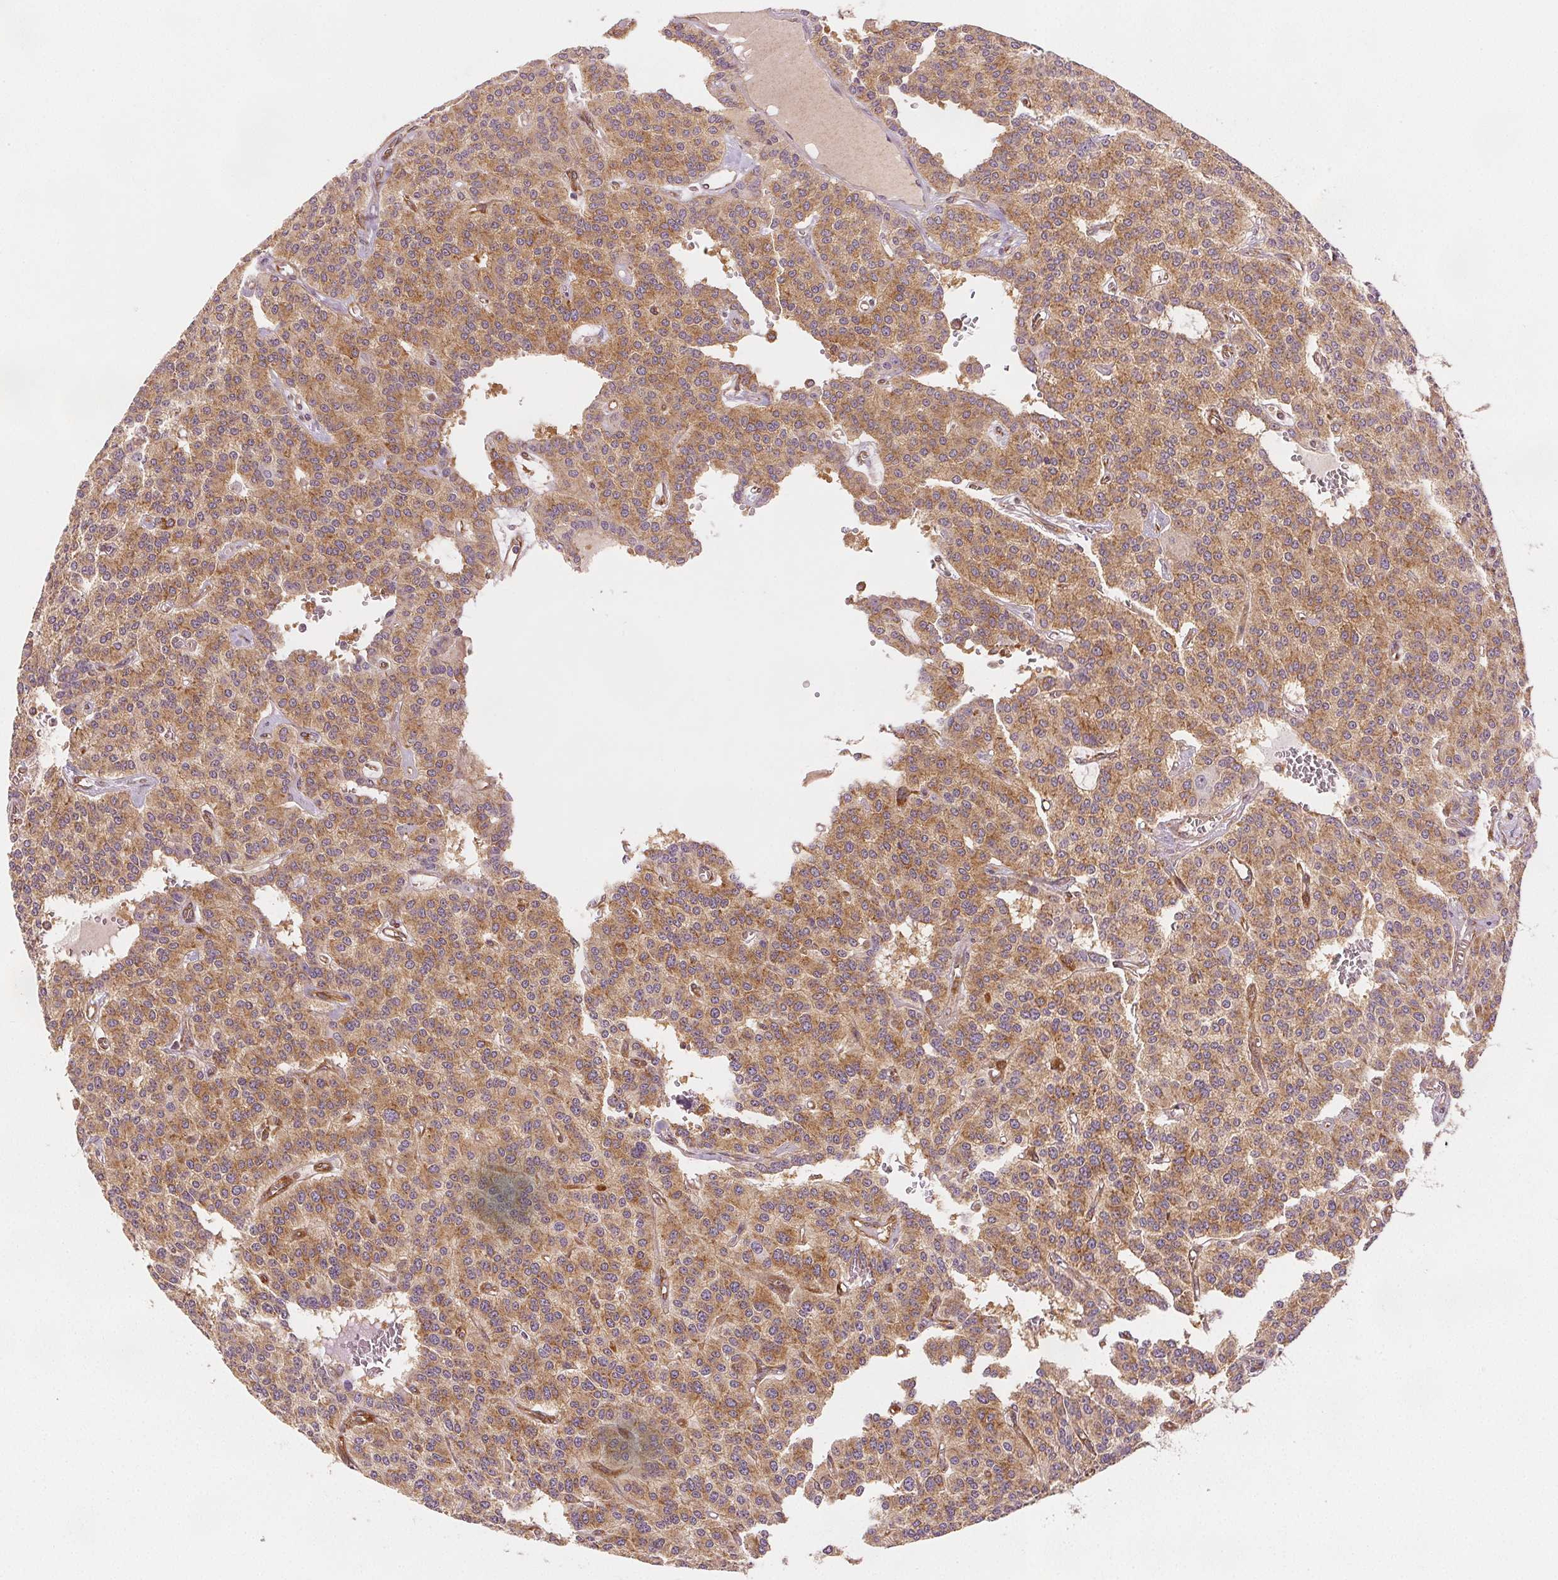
{"staining": {"intensity": "weak", "quantity": ">75%", "location": "cytoplasmic/membranous"}, "tissue": "carcinoid", "cell_type": "Tumor cells", "image_type": "cancer", "snomed": [{"axis": "morphology", "description": "Carcinoid, malignant, NOS"}, {"axis": "topography", "description": "Lung"}], "caption": "A micrograph of carcinoid (malignant) stained for a protein demonstrates weak cytoplasmic/membranous brown staining in tumor cells.", "gene": "DIAPH2", "patient": {"sex": "female", "age": 71}}